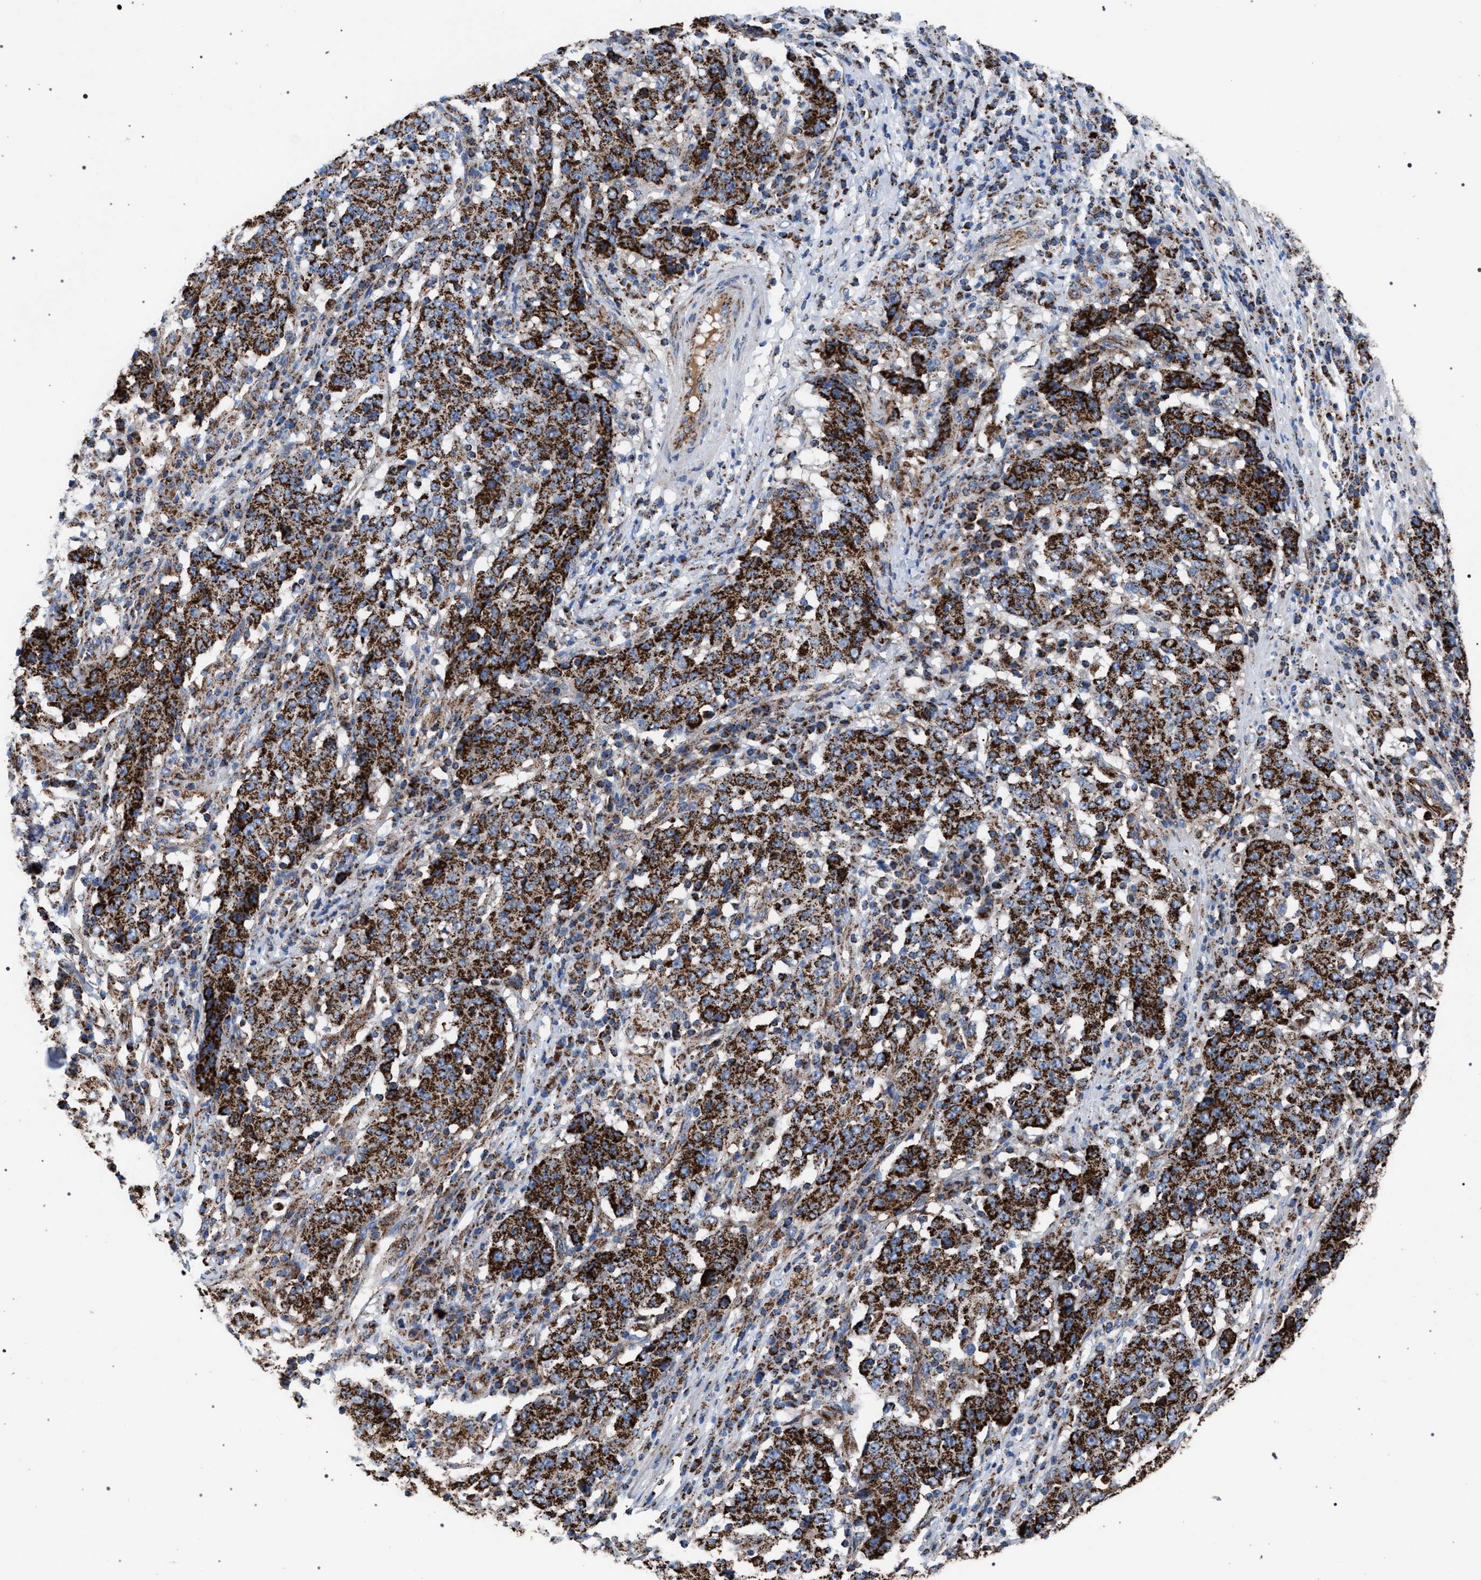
{"staining": {"intensity": "strong", "quantity": ">75%", "location": "cytoplasmic/membranous"}, "tissue": "stomach cancer", "cell_type": "Tumor cells", "image_type": "cancer", "snomed": [{"axis": "morphology", "description": "Adenocarcinoma, NOS"}, {"axis": "topography", "description": "Stomach"}], "caption": "This is an image of IHC staining of stomach cancer (adenocarcinoma), which shows strong positivity in the cytoplasmic/membranous of tumor cells.", "gene": "VPS13A", "patient": {"sex": "male", "age": 59}}